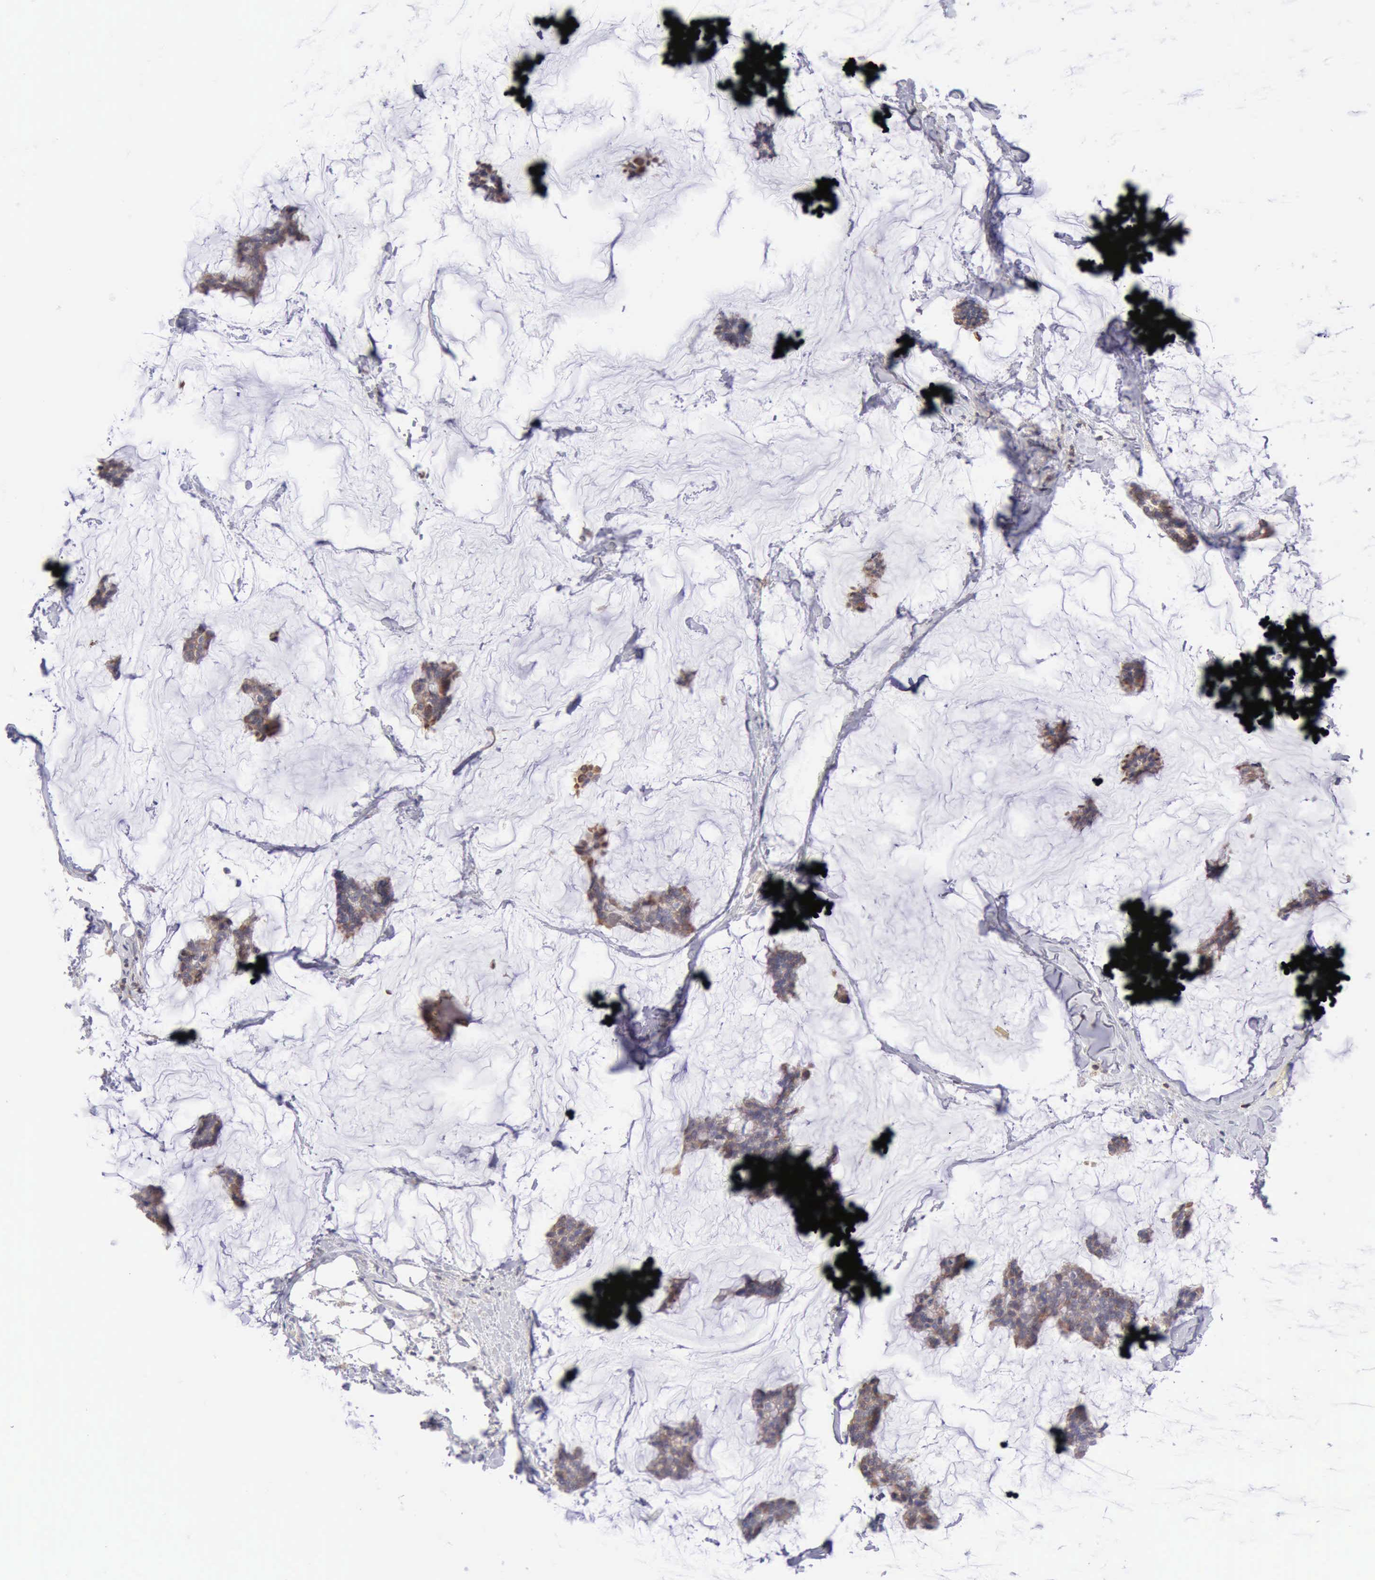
{"staining": {"intensity": "weak", "quantity": "25%-75%", "location": "cytoplasmic/membranous"}, "tissue": "breast cancer", "cell_type": "Tumor cells", "image_type": "cancer", "snomed": [{"axis": "morphology", "description": "Duct carcinoma"}, {"axis": "topography", "description": "Breast"}], "caption": "Breast invasive ductal carcinoma tissue demonstrates weak cytoplasmic/membranous positivity in approximately 25%-75% of tumor cells", "gene": "SASH3", "patient": {"sex": "female", "age": 93}}